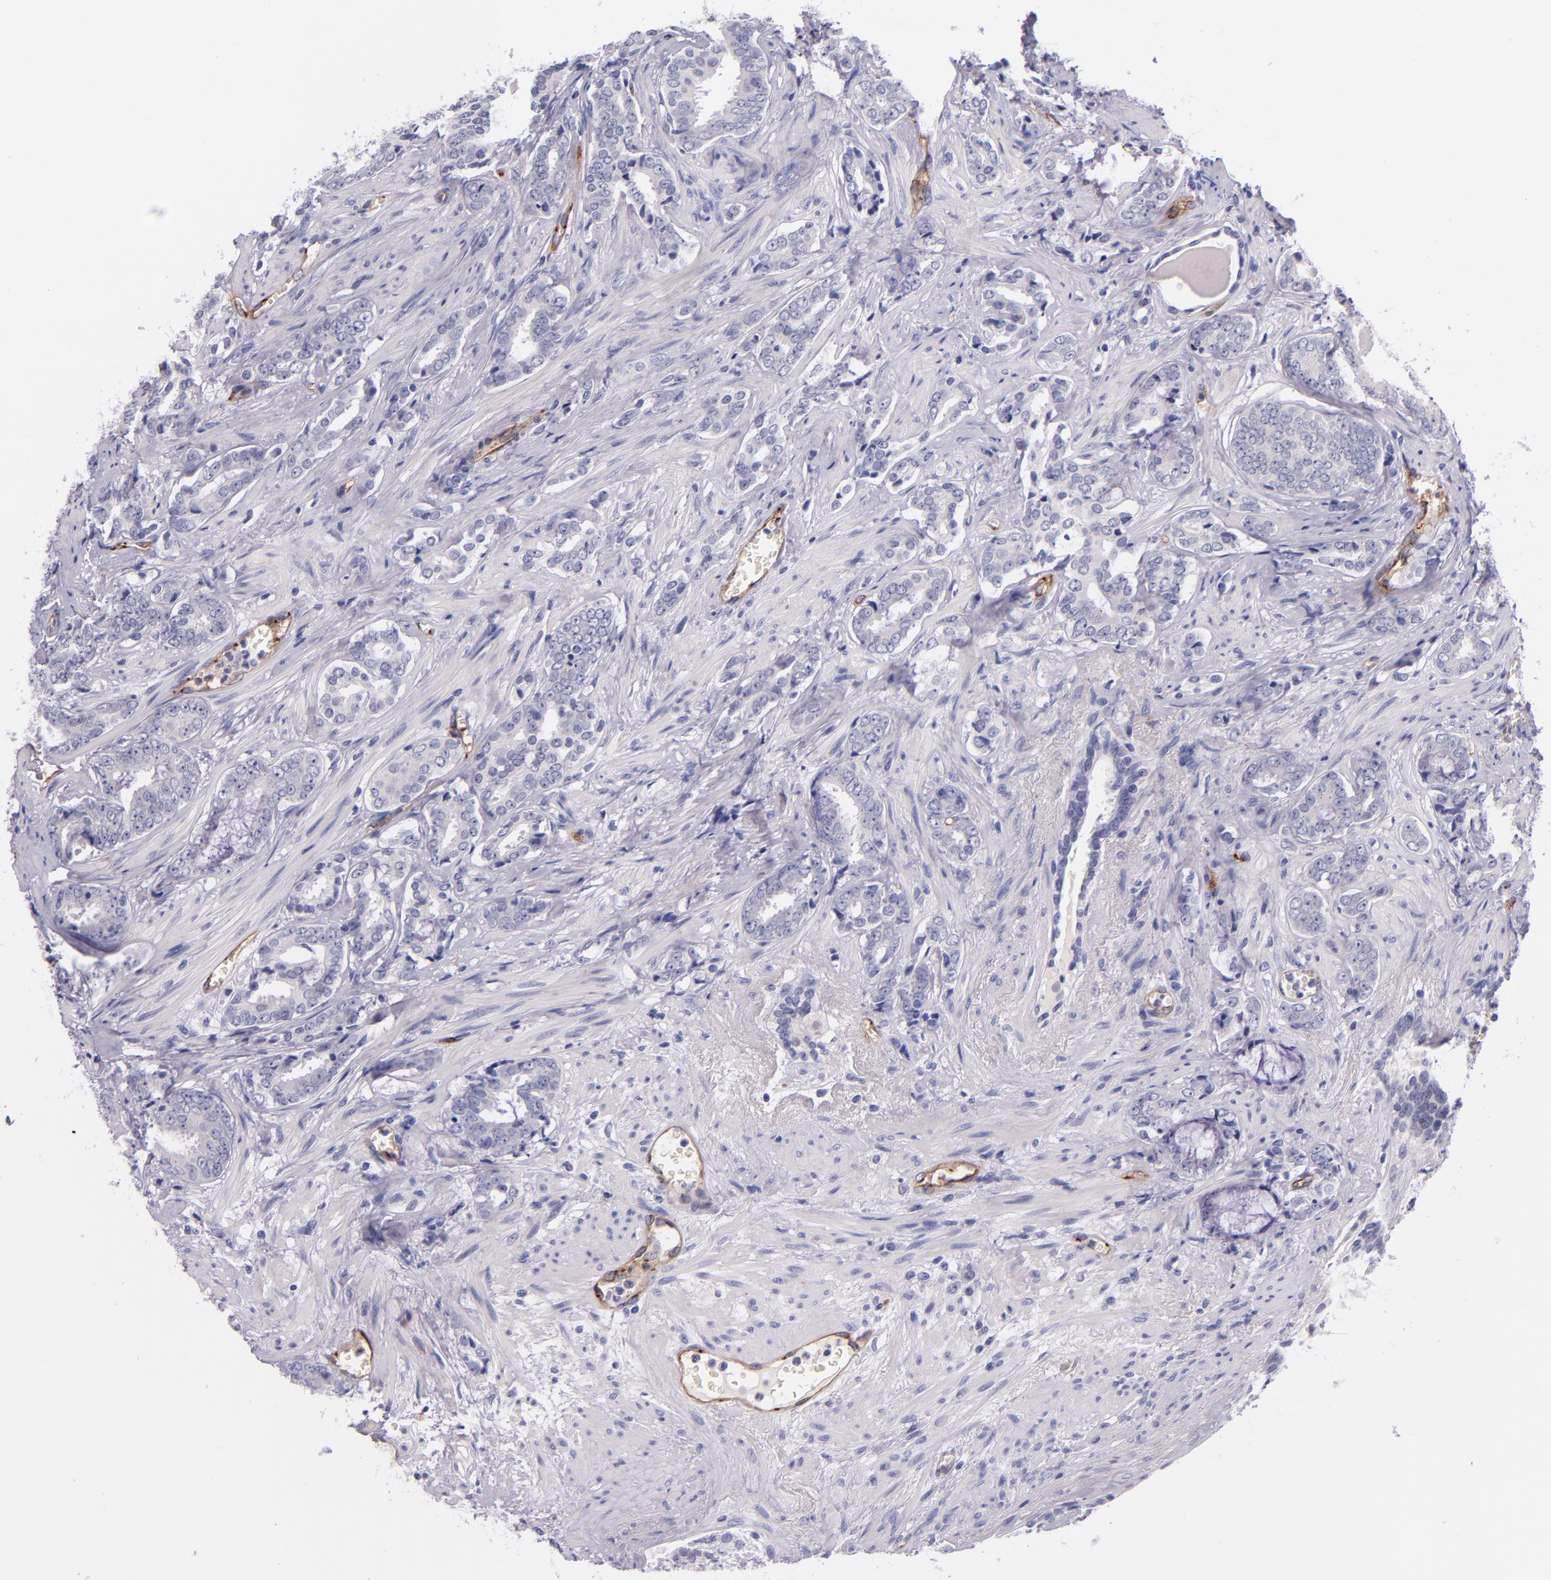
{"staining": {"intensity": "negative", "quantity": "none", "location": "none"}, "tissue": "prostate cancer", "cell_type": "Tumor cells", "image_type": "cancer", "snomed": [{"axis": "morphology", "description": "Adenocarcinoma, Medium grade"}, {"axis": "topography", "description": "Prostate"}], "caption": "A photomicrograph of human prostate cancer is negative for staining in tumor cells. (Immunohistochemistry (ihc), brightfield microscopy, high magnification).", "gene": "NOS3", "patient": {"sex": "male", "age": 79}}